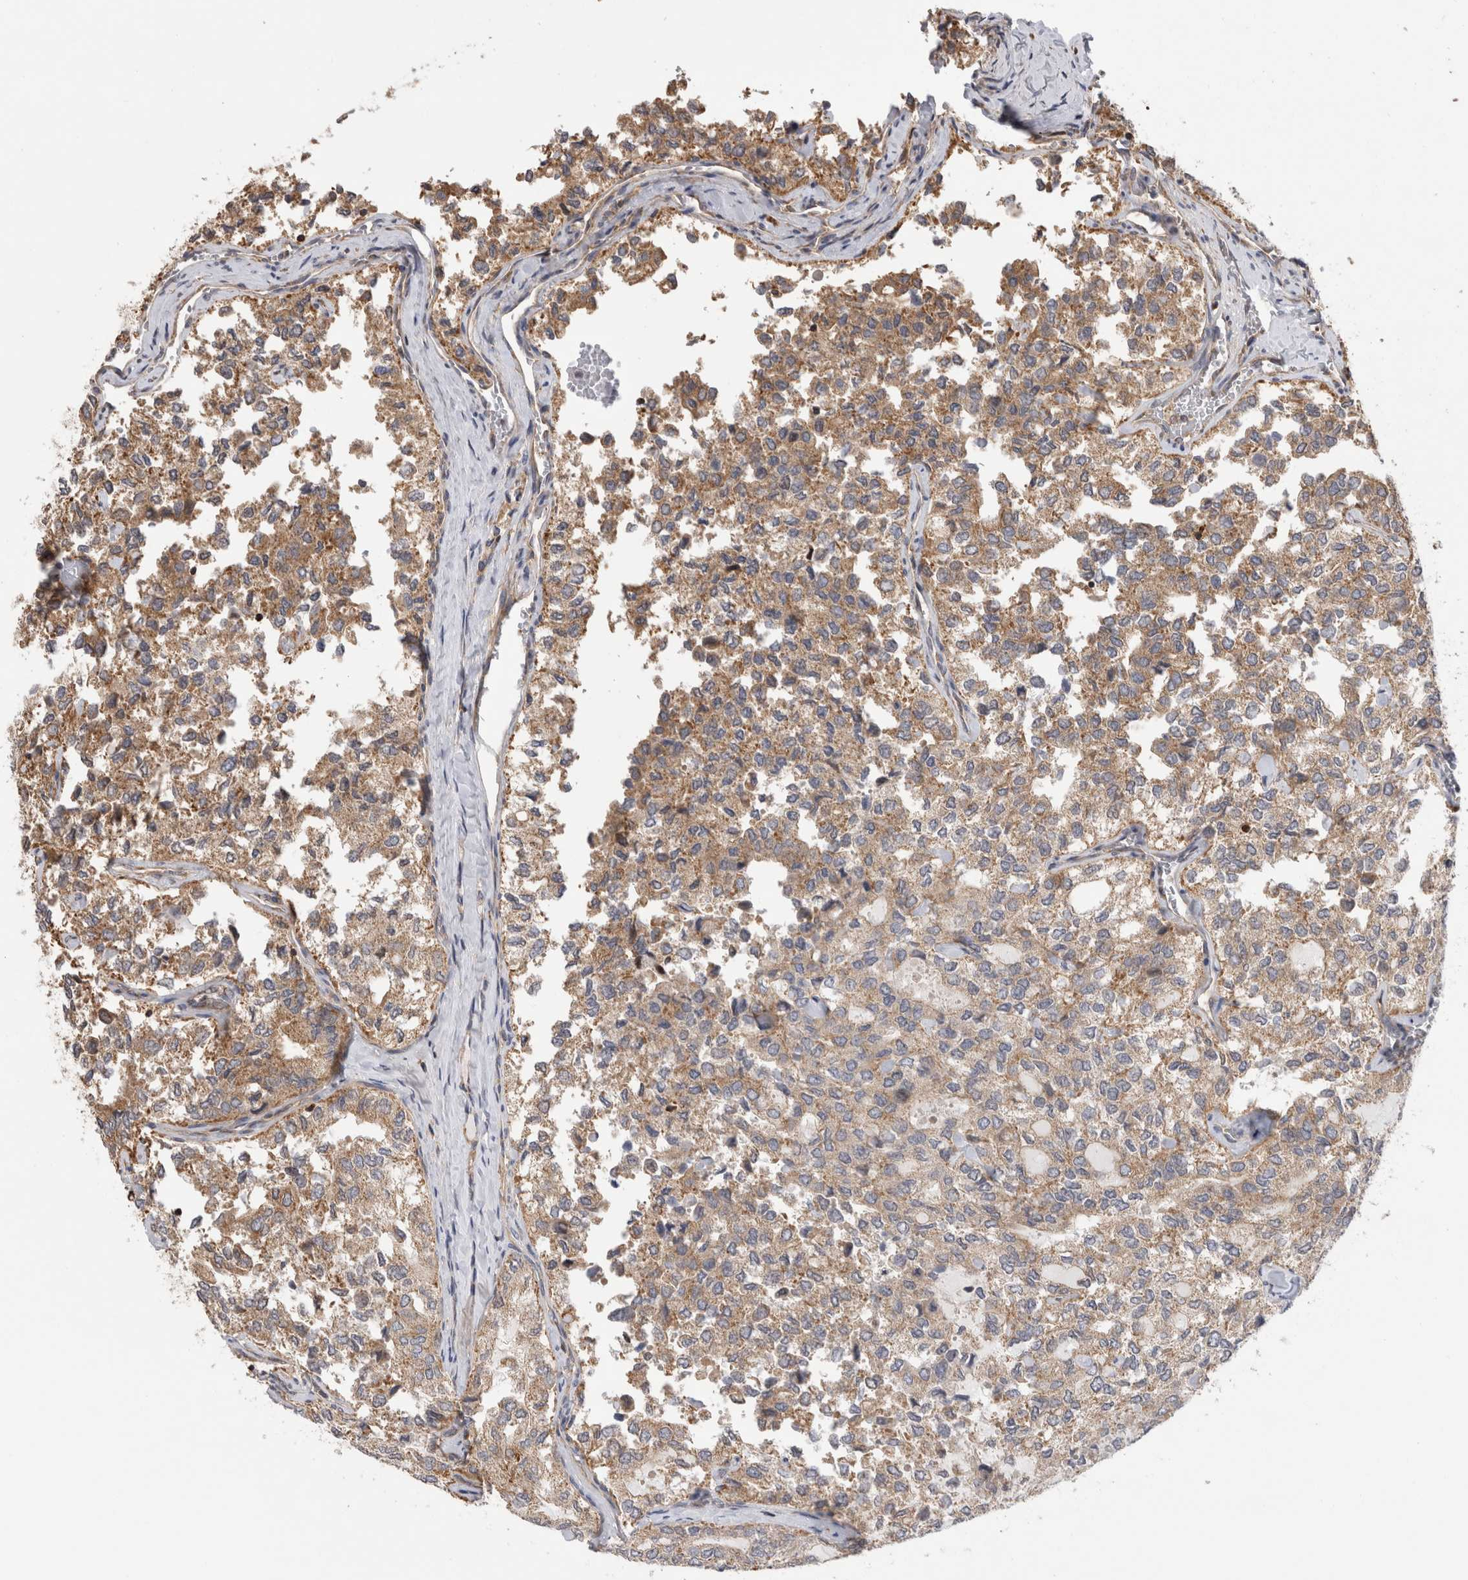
{"staining": {"intensity": "weak", "quantity": ">75%", "location": "cytoplasmic/membranous"}, "tissue": "thyroid cancer", "cell_type": "Tumor cells", "image_type": "cancer", "snomed": [{"axis": "morphology", "description": "Follicular adenoma carcinoma, NOS"}, {"axis": "topography", "description": "Thyroid gland"}], "caption": "This micrograph shows IHC staining of human thyroid follicular adenoma carcinoma, with low weak cytoplasmic/membranous expression in about >75% of tumor cells.", "gene": "GRIK2", "patient": {"sex": "male", "age": 75}}